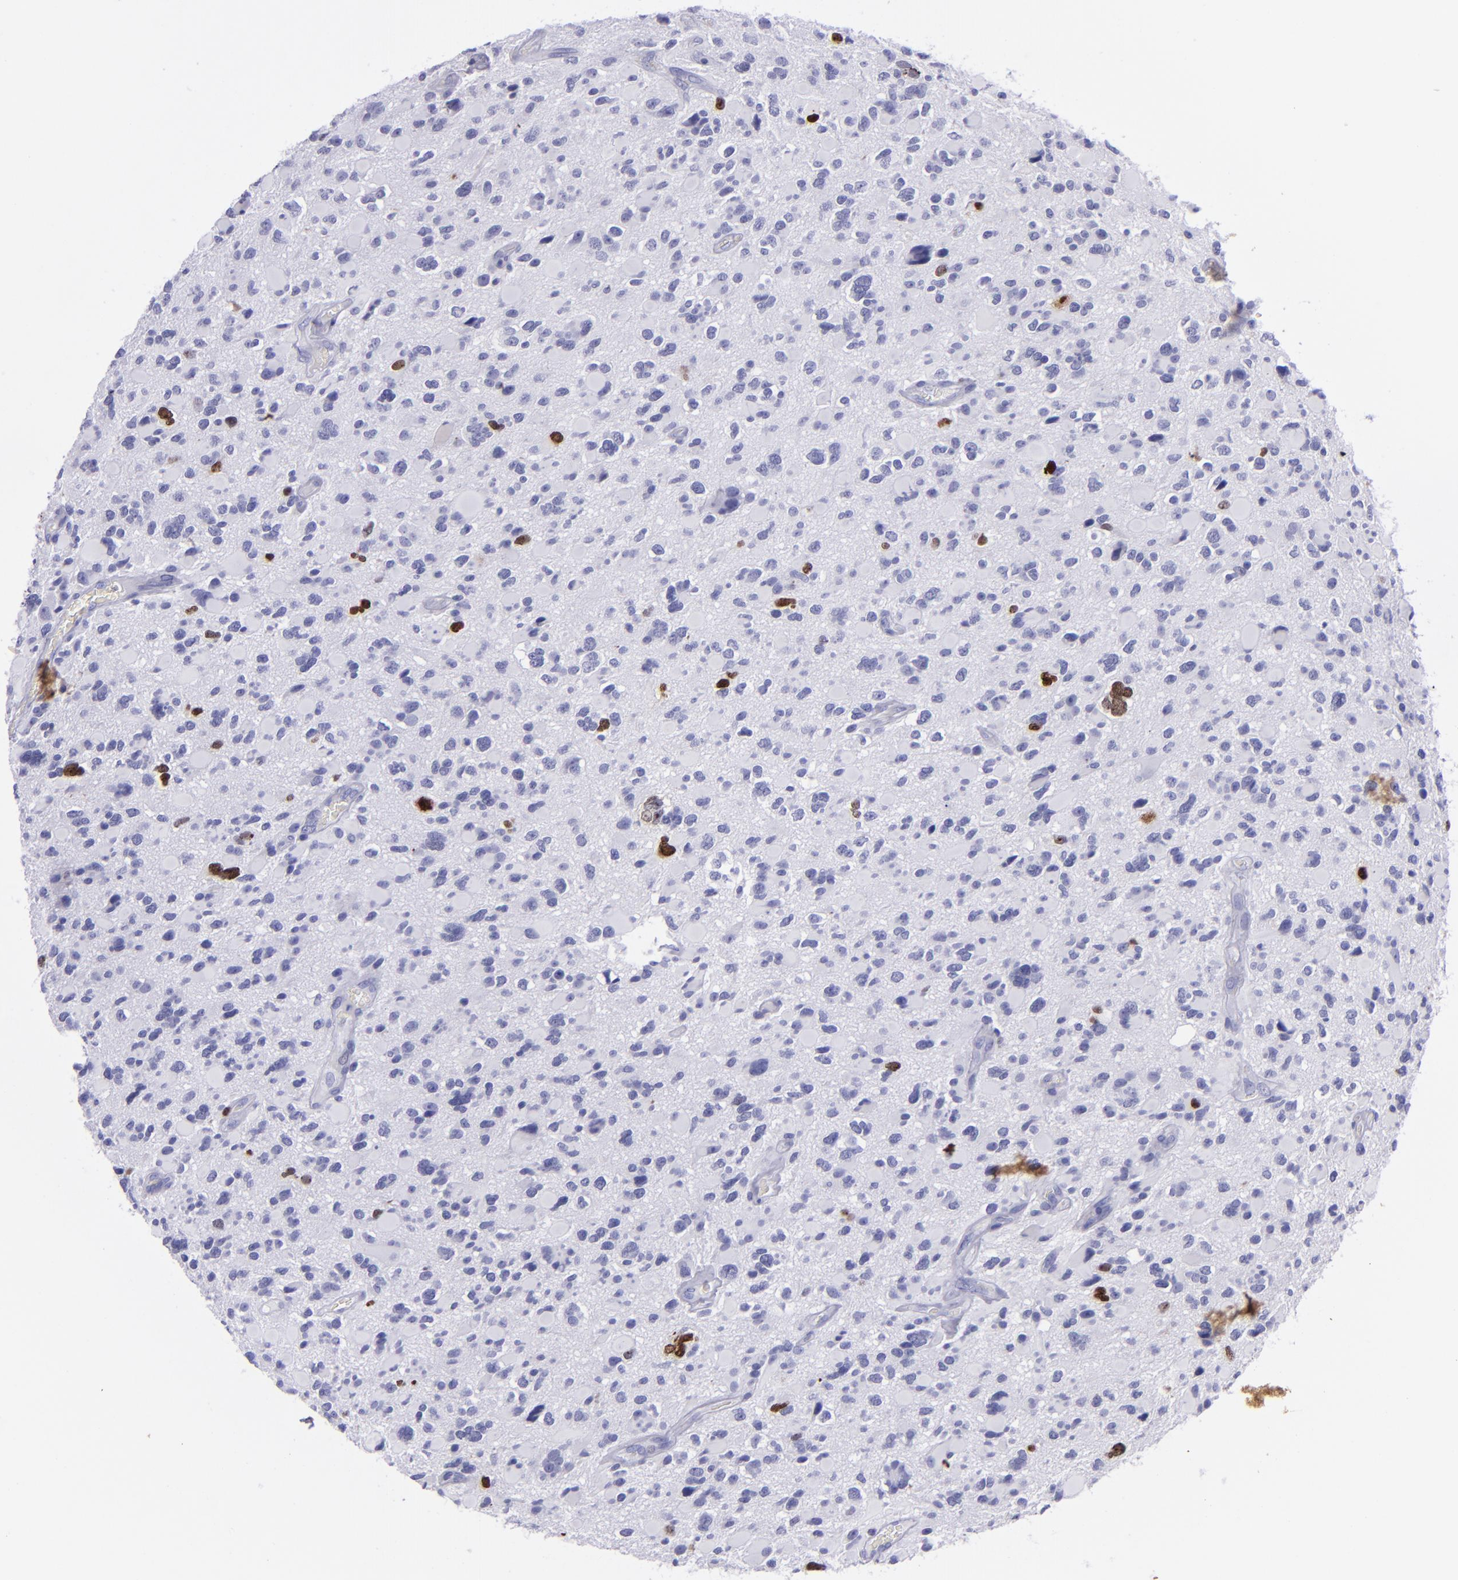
{"staining": {"intensity": "strong", "quantity": "<25%", "location": "nuclear"}, "tissue": "glioma", "cell_type": "Tumor cells", "image_type": "cancer", "snomed": [{"axis": "morphology", "description": "Glioma, malignant, High grade"}, {"axis": "topography", "description": "Brain"}], "caption": "There is medium levels of strong nuclear expression in tumor cells of malignant high-grade glioma, as demonstrated by immunohistochemical staining (brown color).", "gene": "TOP2A", "patient": {"sex": "female", "age": 37}}